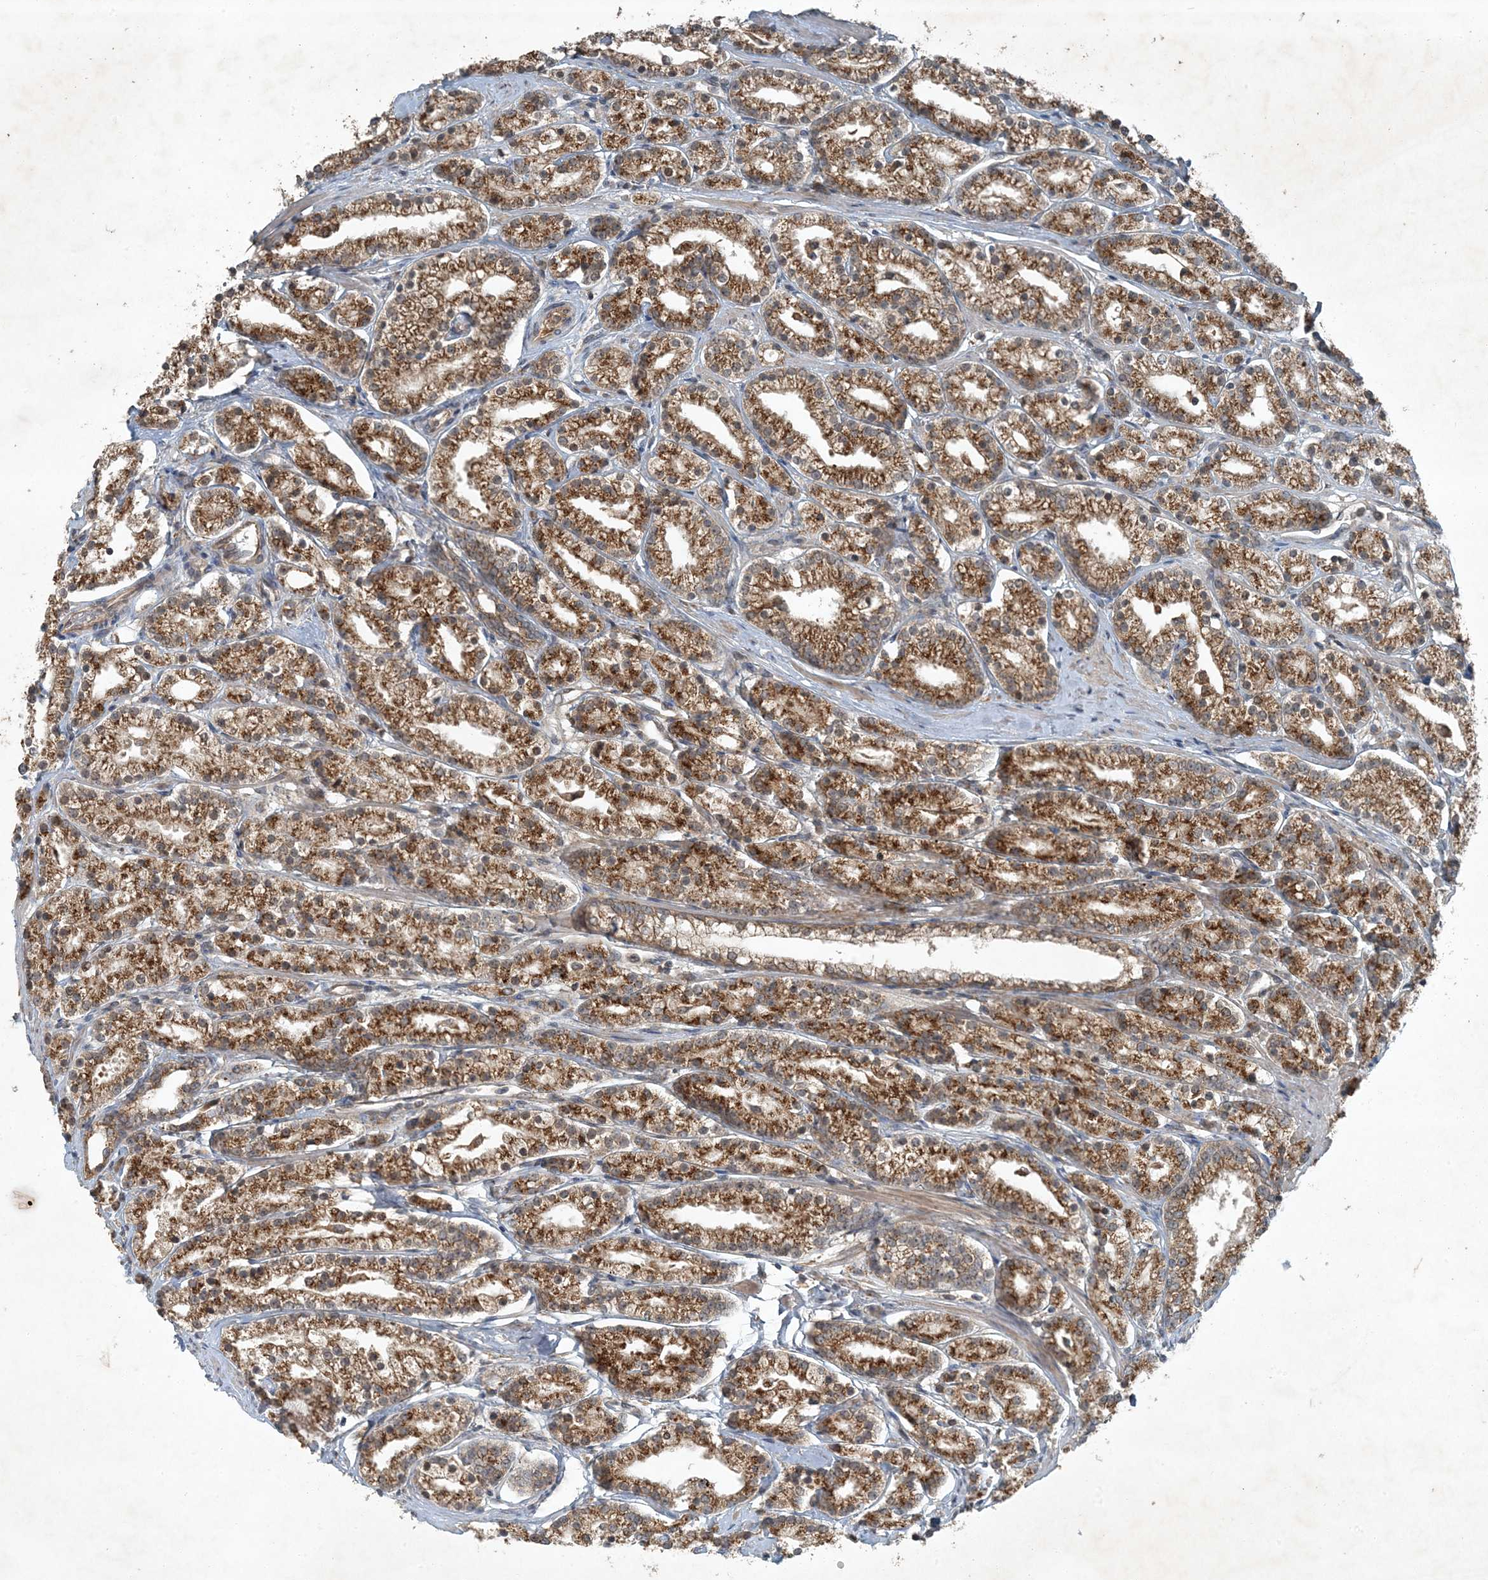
{"staining": {"intensity": "moderate", "quantity": ">75%", "location": "cytoplasmic/membranous"}, "tissue": "prostate cancer", "cell_type": "Tumor cells", "image_type": "cancer", "snomed": [{"axis": "morphology", "description": "Adenocarcinoma, High grade"}, {"axis": "topography", "description": "Prostate"}], "caption": "Adenocarcinoma (high-grade) (prostate) stained with DAB (3,3'-diaminobenzidine) immunohistochemistry (IHC) exhibits medium levels of moderate cytoplasmic/membranous positivity in approximately >75% of tumor cells. (DAB (3,3'-diaminobenzidine) IHC, brown staining for protein, blue staining for nuclei).", "gene": "MDN1", "patient": {"sex": "male", "age": 69}}